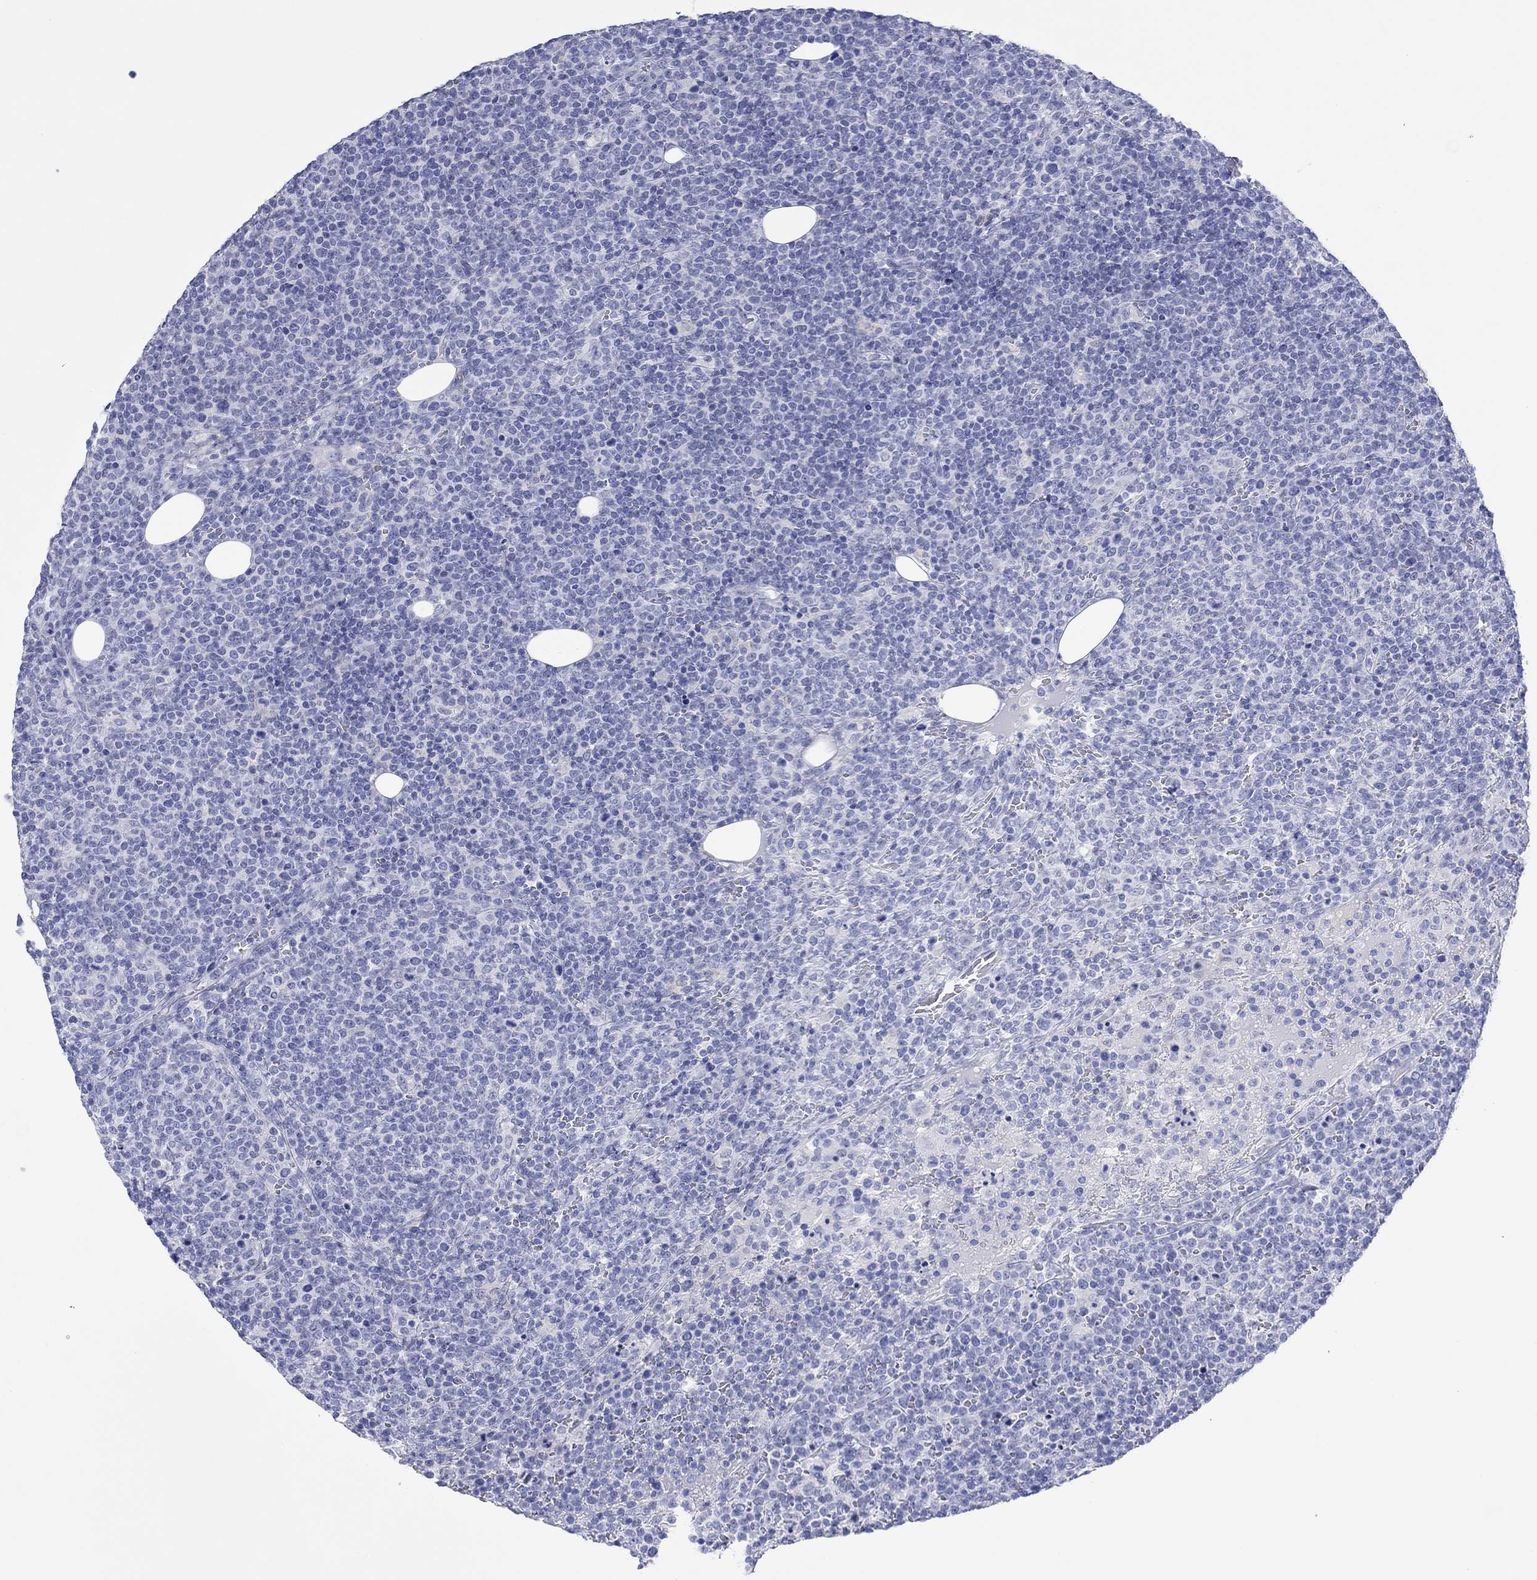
{"staining": {"intensity": "negative", "quantity": "none", "location": "none"}, "tissue": "lymphoma", "cell_type": "Tumor cells", "image_type": "cancer", "snomed": [{"axis": "morphology", "description": "Malignant lymphoma, non-Hodgkin's type, High grade"}, {"axis": "topography", "description": "Lymph node"}], "caption": "The IHC histopathology image has no significant positivity in tumor cells of lymphoma tissue.", "gene": "MLANA", "patient": {"sex": "male", "age": 61}}